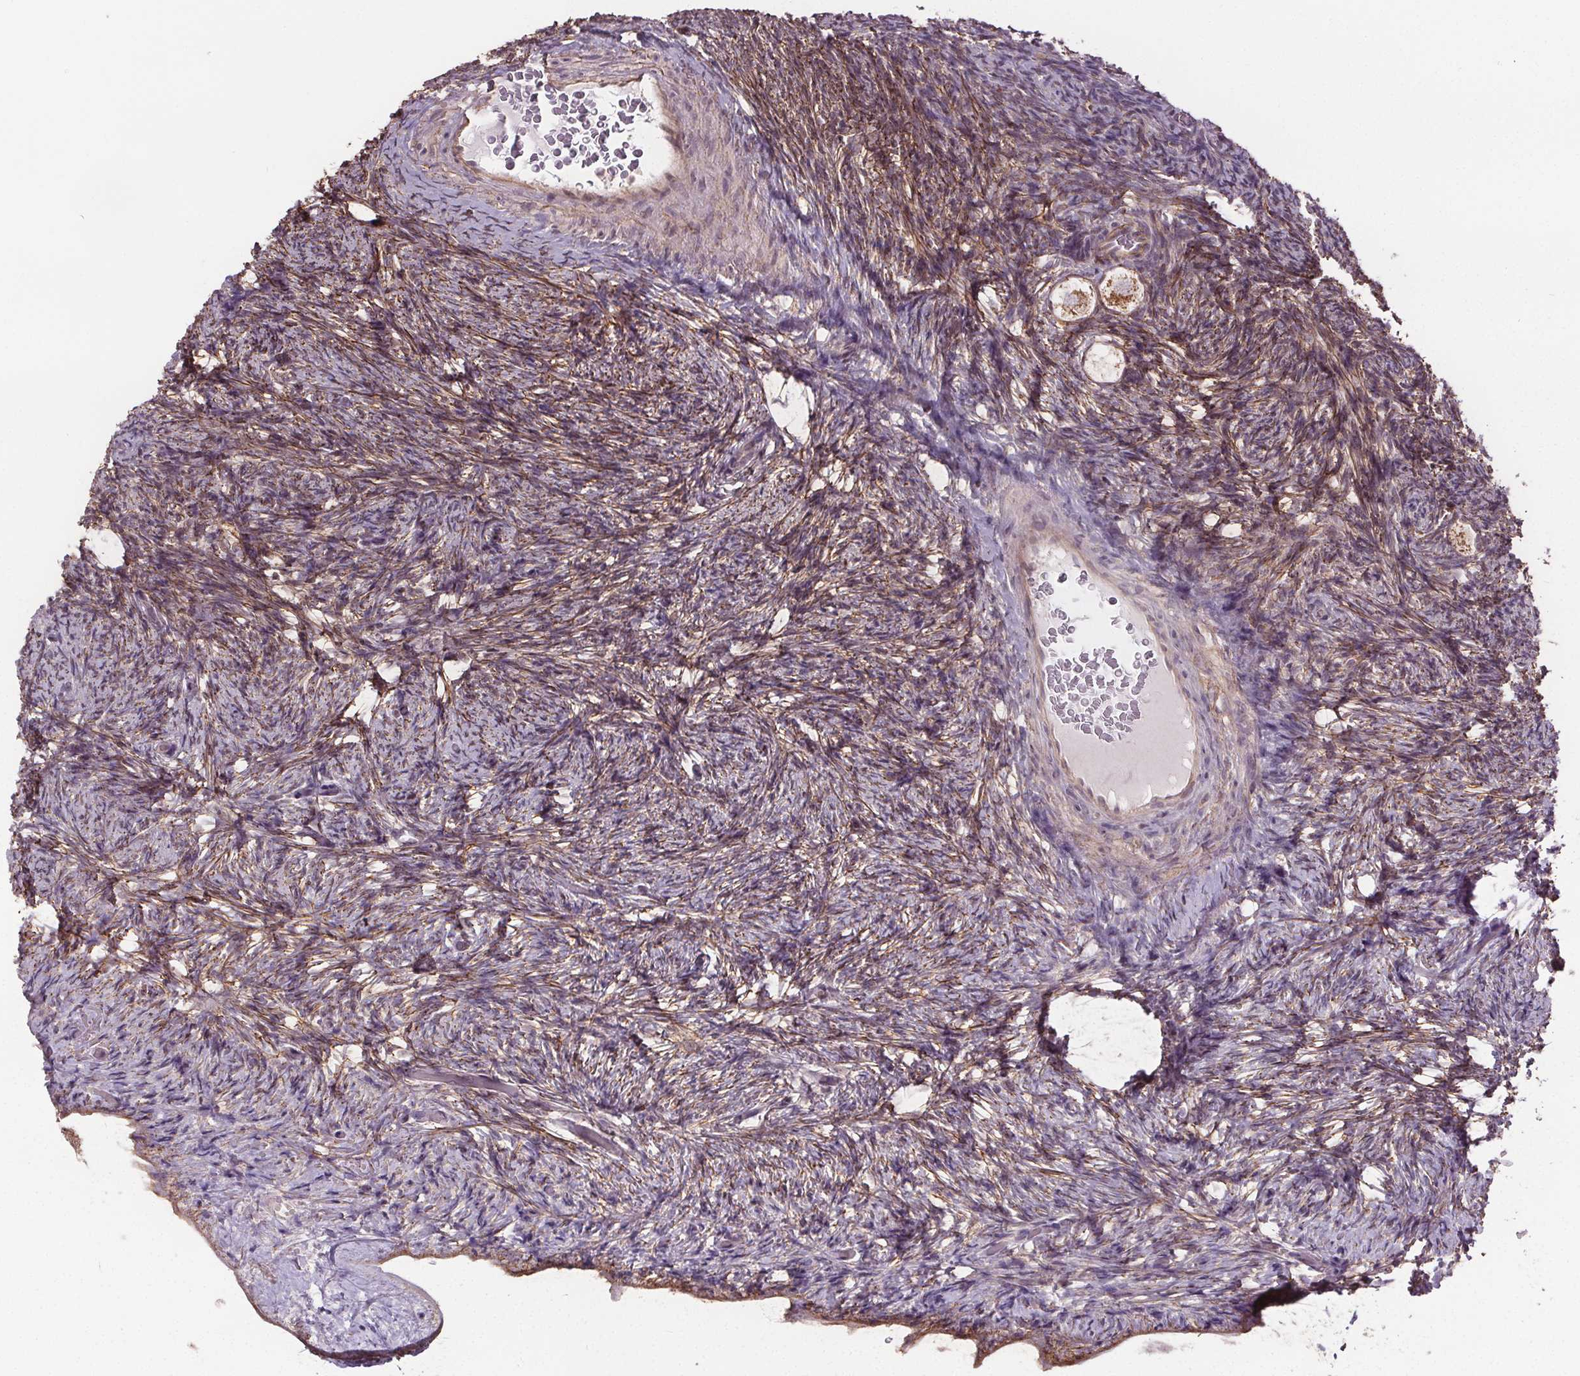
{"staining": {"intensity": "moderate", "quantity": "25%-75%", "location": "cytoplasmic/membranous"}, "tissue": "ovary", "cell_type": "Follicle cells", "image_type": "normal", "snomed": [{"axis": "morphology", "description": "Normal tissue, NOS"}, {"axis": "topography", "description": "Ovary"}], "caption": "This histopathology image reveals benign ovary stained with immunohistochemistry to label a protein in brown. The cytoplasmic/membranous of follicle cells show moderate positivity for the protein. Nuclei are counter-stained blue.", "gene": "KIAA0232", "patient": {"sex": "female", "age": 34}}